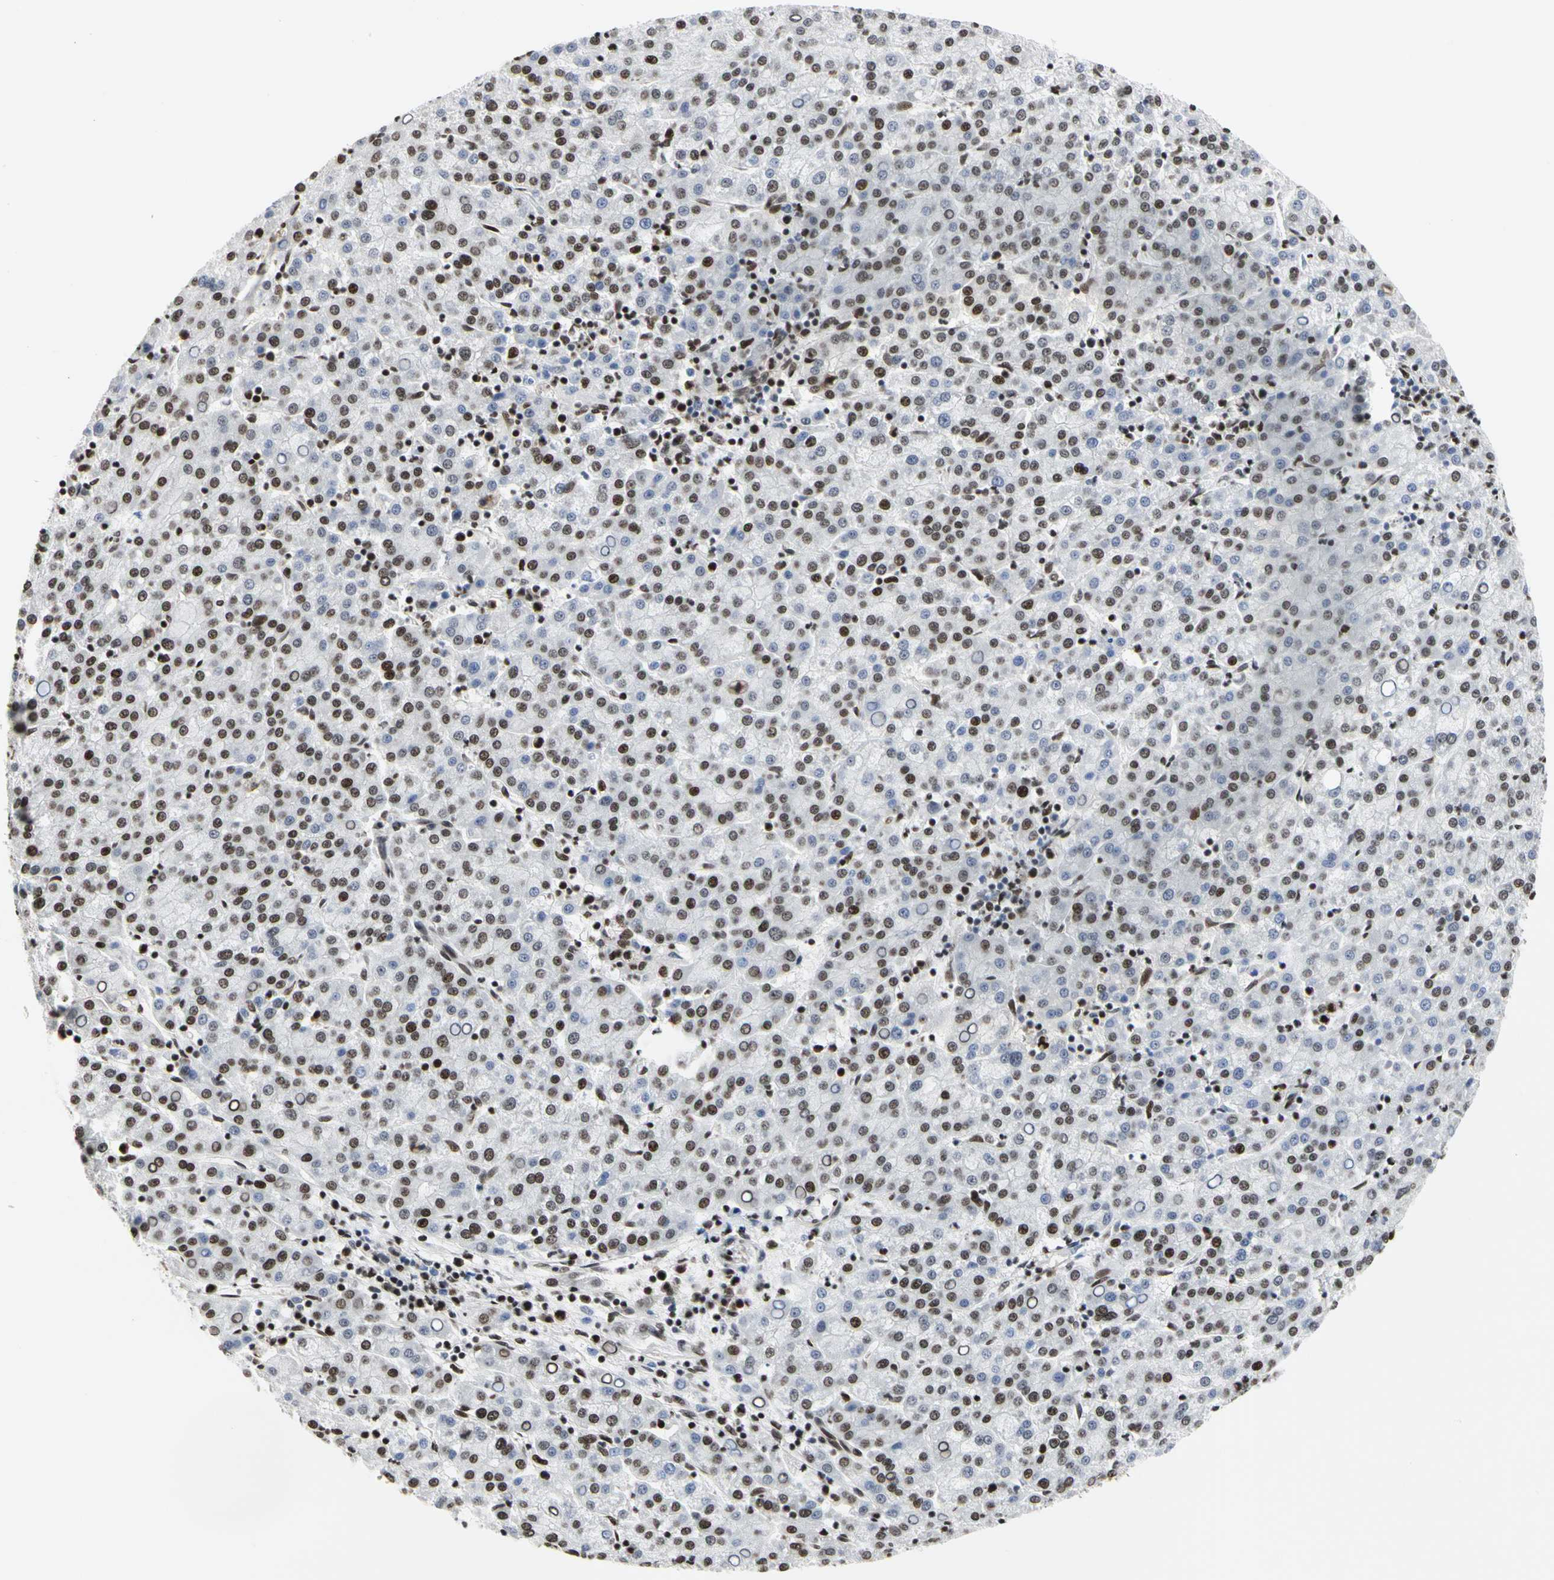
{"staining": {"intensity": "moderate", "quantity": "25%-75%", "location": "nuclear"}, "tissue": "liver cancer", "cell_type": "Tumor cells", "image_type": "cancer", "snomed": [{"axis": "morphology", "description": "Carcinoma, Hepatocellular, NOS"}, {"axis": "topography", "description": "Liver"}], "caption": "Protein staining of liver cancer tissue shows moderate nuclear positivity in approximately 25%-75% of tumor cells. (DAB IHC with brightfield microscopy, high magnification).", "gene": "PRMT3", "patient": {"sex": "female", "age": 58}}